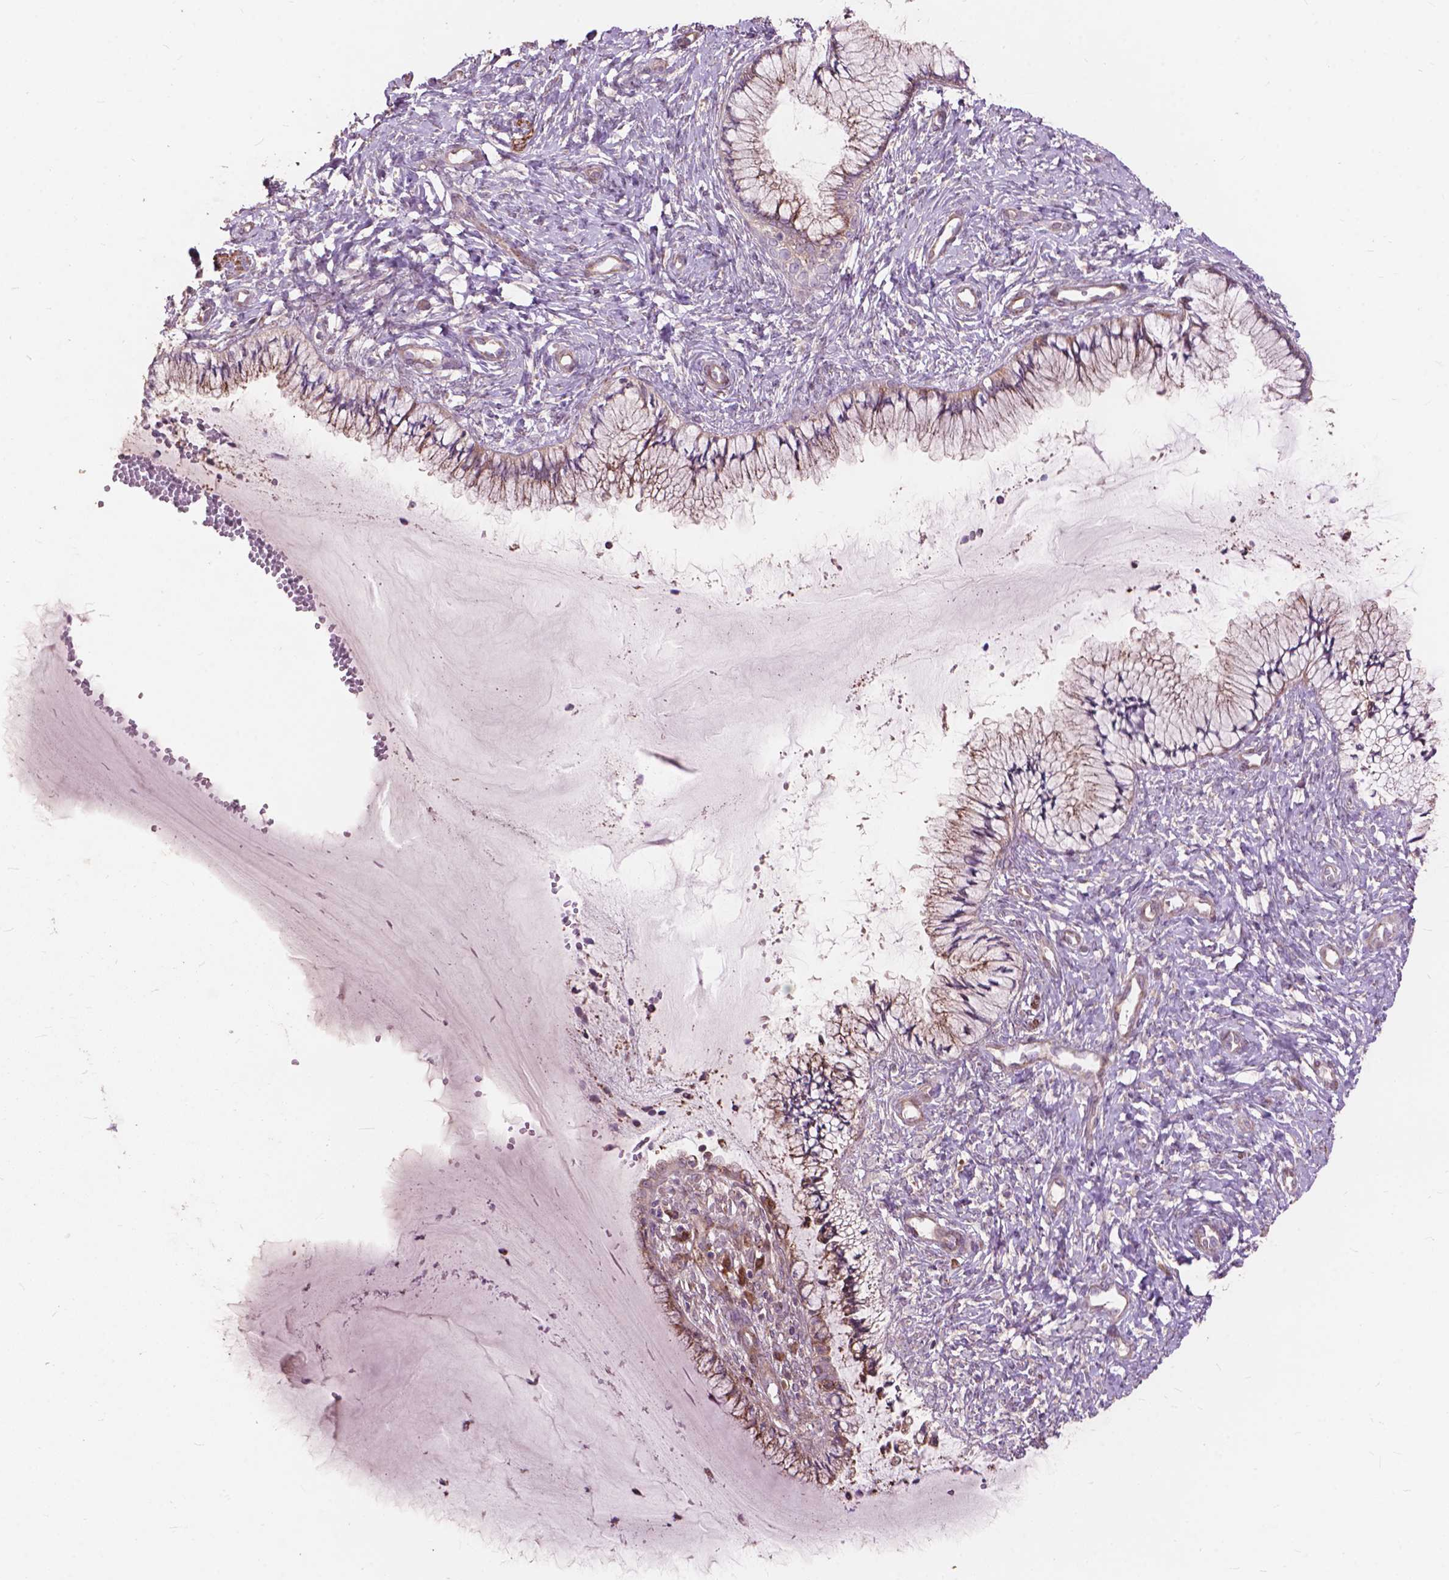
{"staining": {"intensity": "weak", "quantity": "<25%", "location": "cytoplasmic/membranous"}, "tissue": "cervix", "cell_type": "Glandular cells", "image_type": "normal", "snomed": [{"axis": "morphology", "description": "Normal tissue, NOS"}, {"axis": "topography", "description": "Cervix"}], "caption": "Photomicrograph shows no significant protein staining in glandular cells of benign cervix. Brightfield microscopy of immunohistochemistry (IHC) stained with DAB (brown) and hematoxylin (blue), captured at high magnification.", "gene": "FNIP1", "patient": {"sex": "female", "age": 37}}